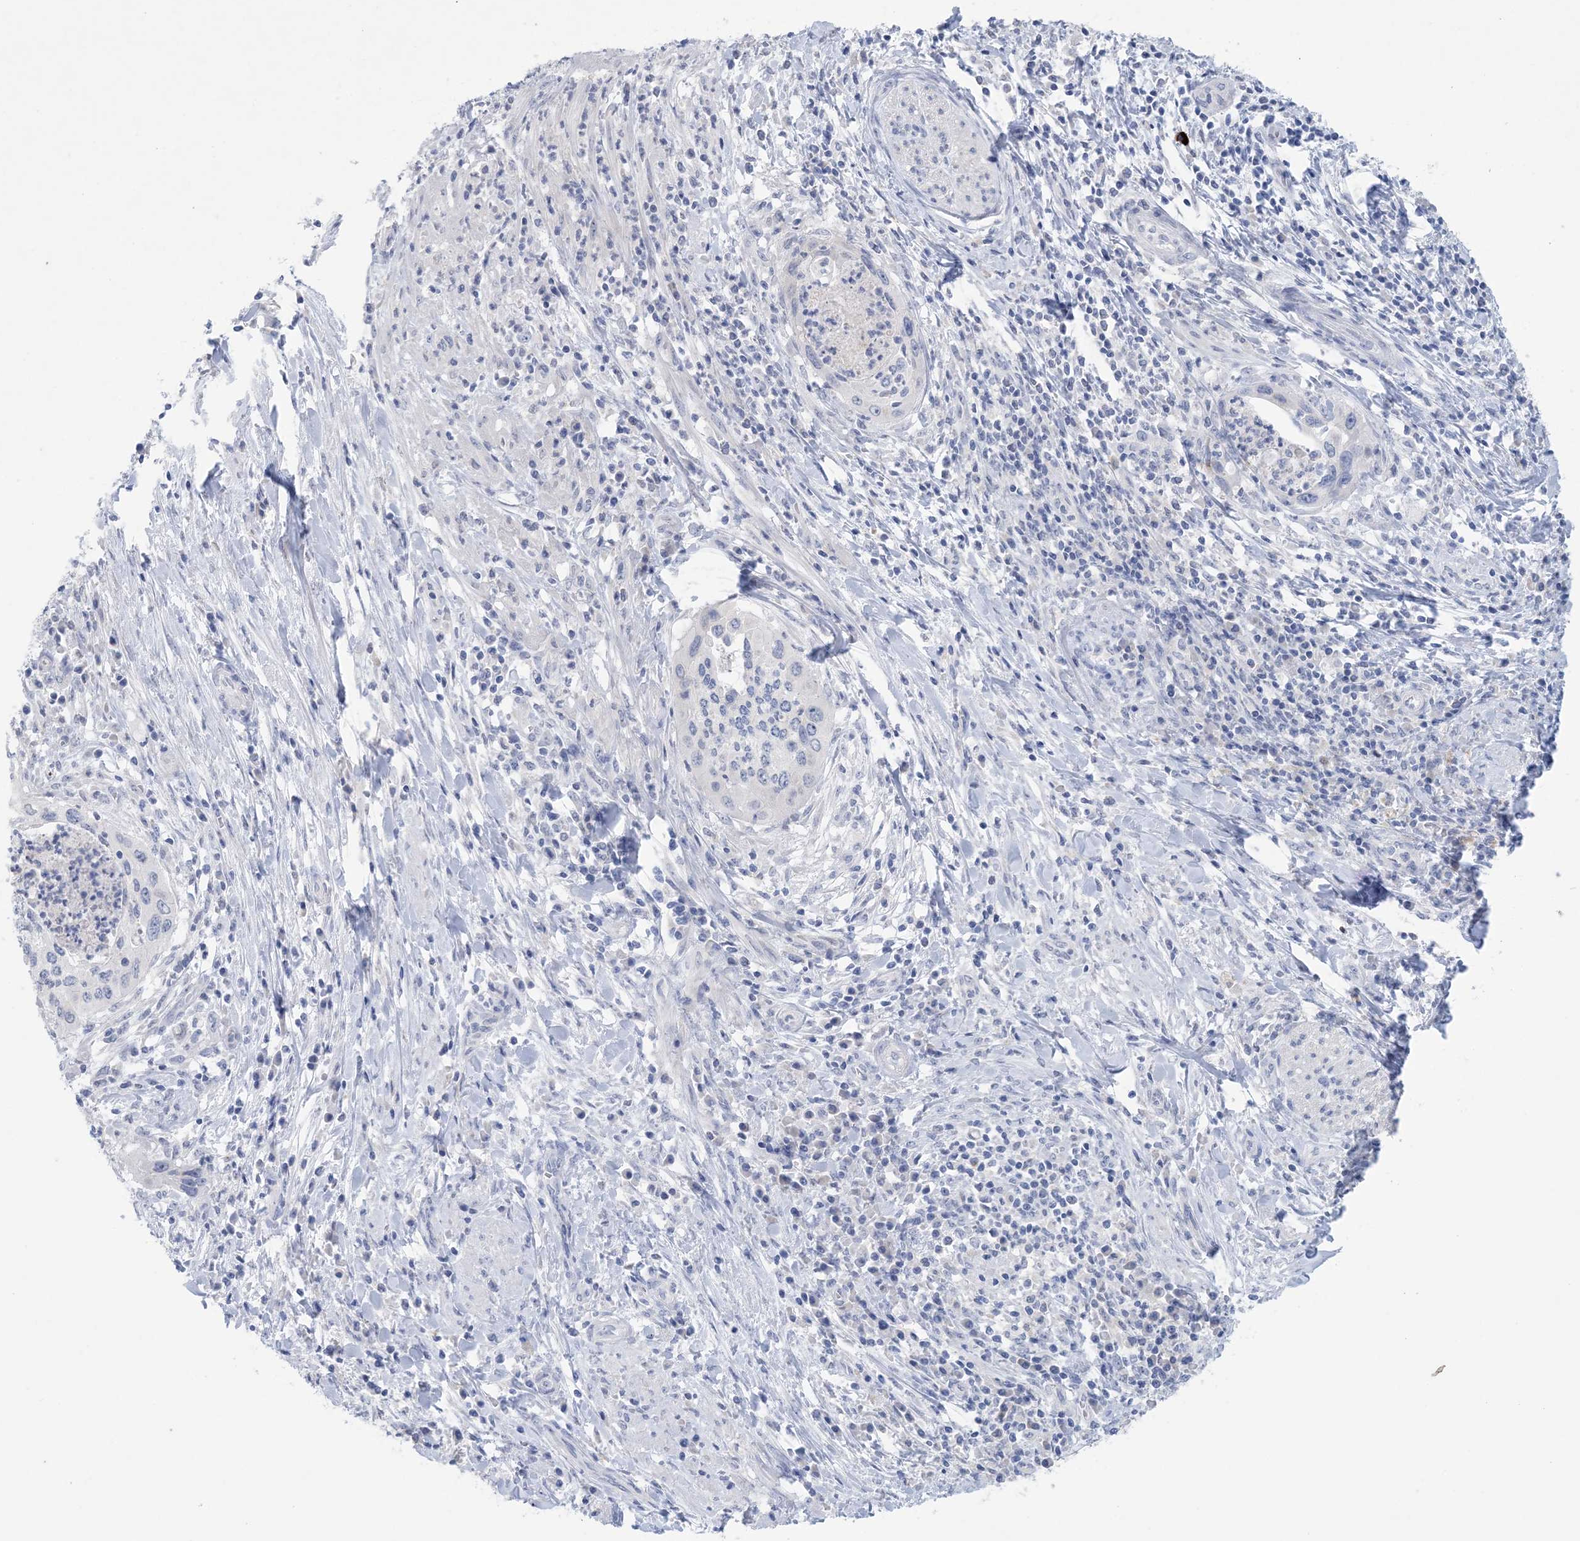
{"staining": {"intensity": "negative", "quantity": "none", "location": "none"}, "tissue": "cervical cancer", "cell_type": "Tumor cells", "image_type": "cancer", "snomed": [{"axis": "morphology", "description": "Squamous cell carcinoma, NOS"}, {"axis": "topography", "description": "Cervix"}], "caption": "High power microscopy histopathology image of an IHC image of squamous cell carcinoma (cervical), revealing no significant staining in tumor cells.", "gene": "GABRG1", "patient": {"sex": "female", "age": 38}}